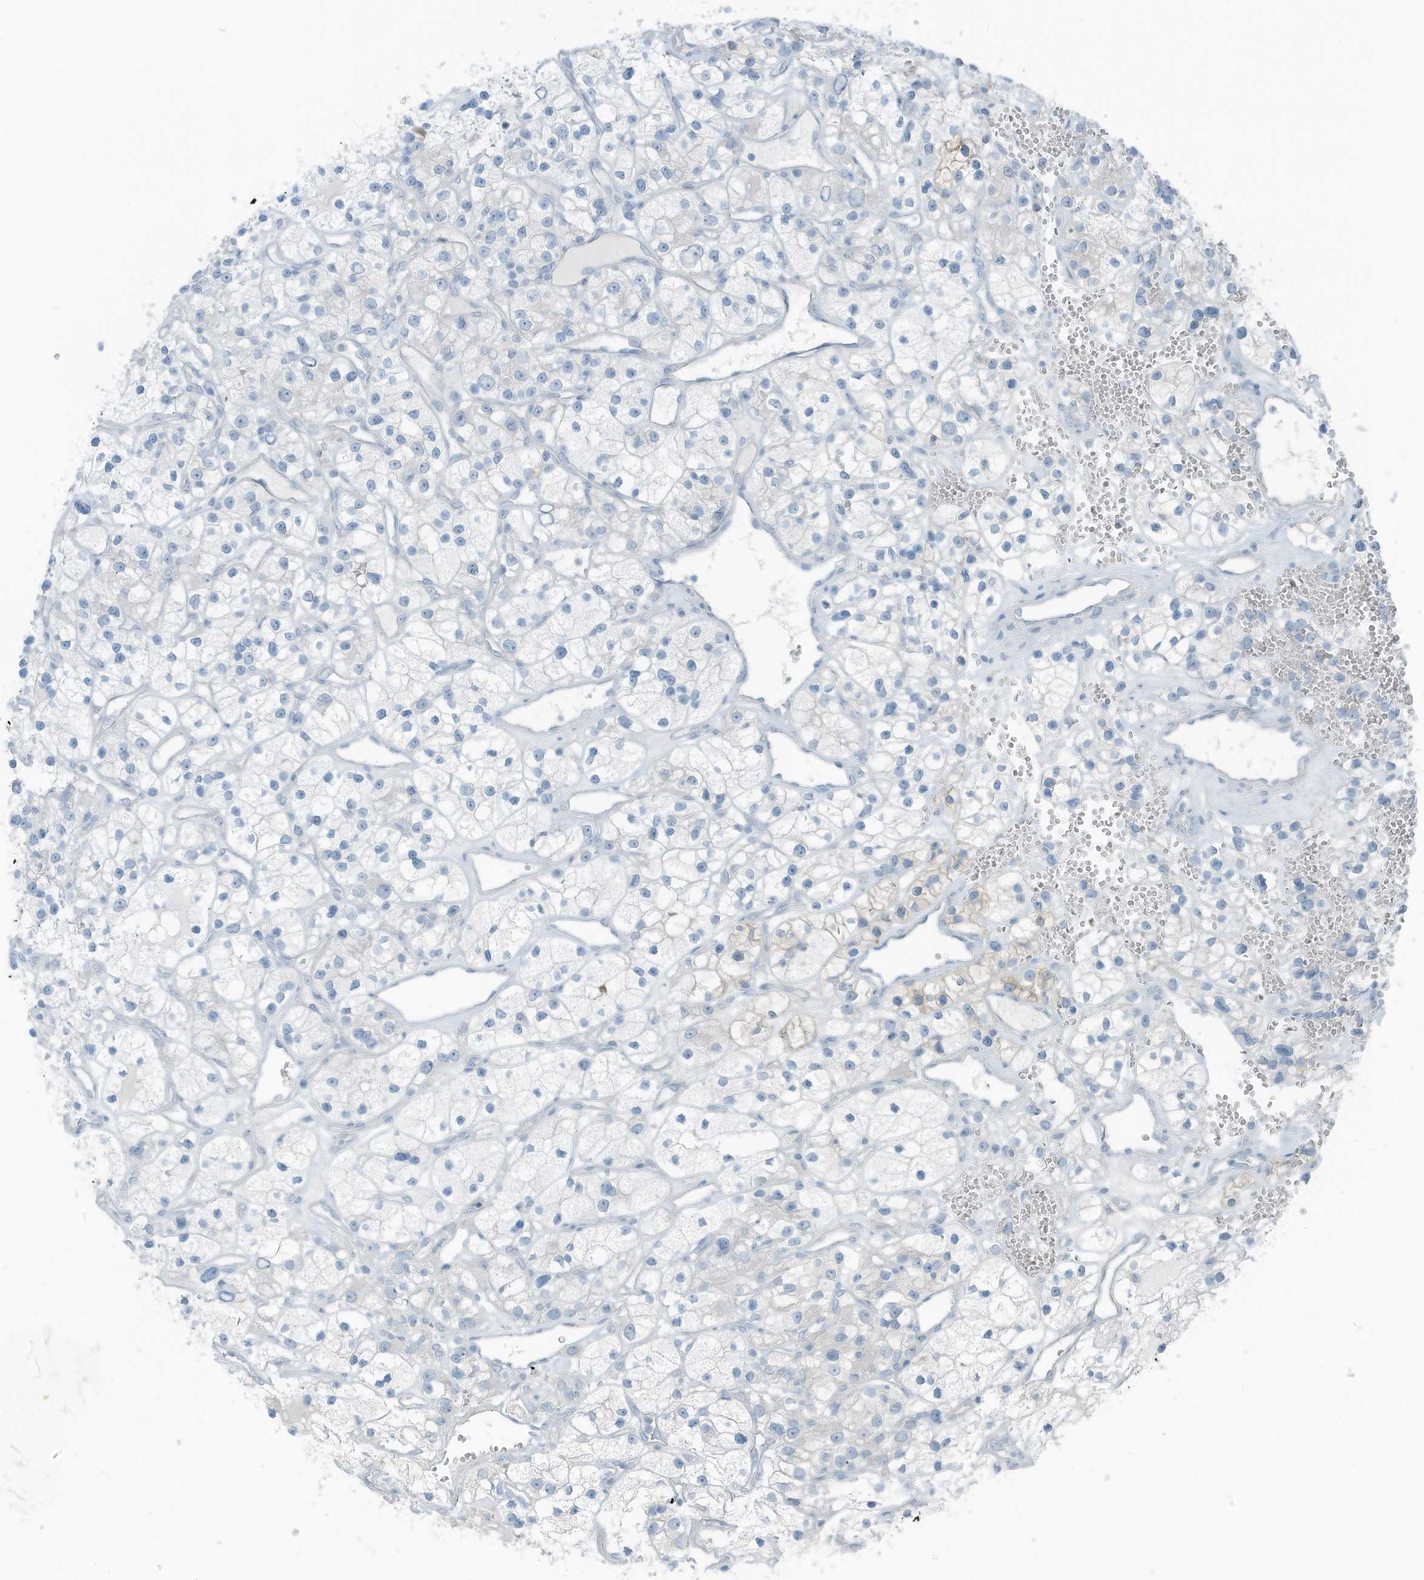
{"staining": {"intensity": "negative", "quantity": "none", "location": "none"}, "tissue": "renal cancer", "cell_type": "Tumor cells", "image_type": "cancer", "snomed": [{"axis": "morphology", "description": "Adenocarcinoma, NOS"}, {"axis": "topography", "description": "Kidney"}], "caption": "DAB (3,3'-diaminobenzidine) immunohistochemical staining of human renal cancer (adenocarcinoma) exhibits no significant staining in tumor cells. (Stains: DAB immunohistochemistry with hematoxylin counter stain, Microscopy: brightfield microscopy at high magnification).", "gene": "SLC25A43", "patient": {"sex": "female", "age": 57}}